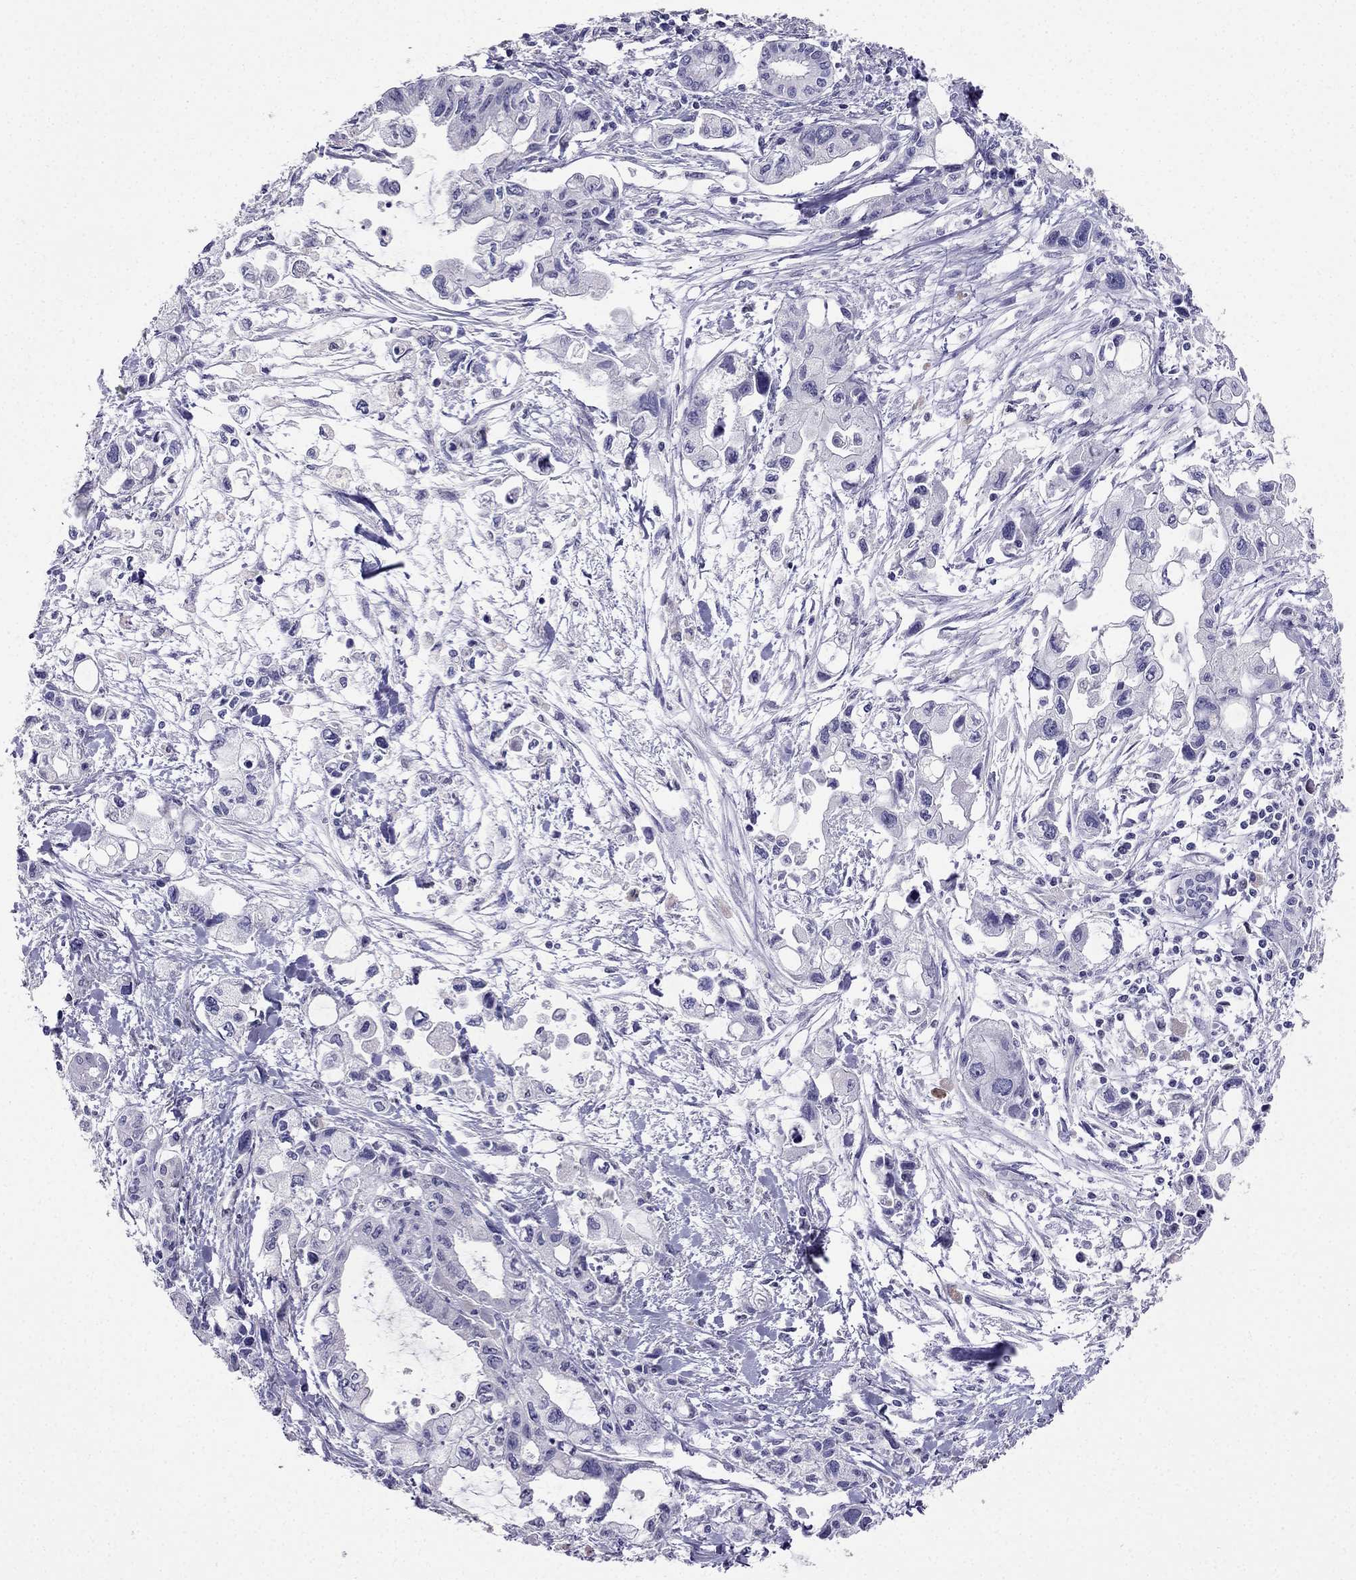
{"staining": {"intensity": "negative", "quantity": "none", "location": "none"}, "tissue": "pancreatic cancer", "cell_type": "Tumor cells", "image_type": "cancer", "snomed": [{"axis": "morphology", "description": "Adenocarcinoma, NOS"}, {"axis": "topography", "description": "Pancreas"}], "caption": "Protein analysis of adenocarcinoma (pancreatic) exhibits no significant positivity in tumor cells. (DAB immunohistochemistry, high magnification).", "gene": "ARID3A", "patient": {"sex": "female", "age": 61}}